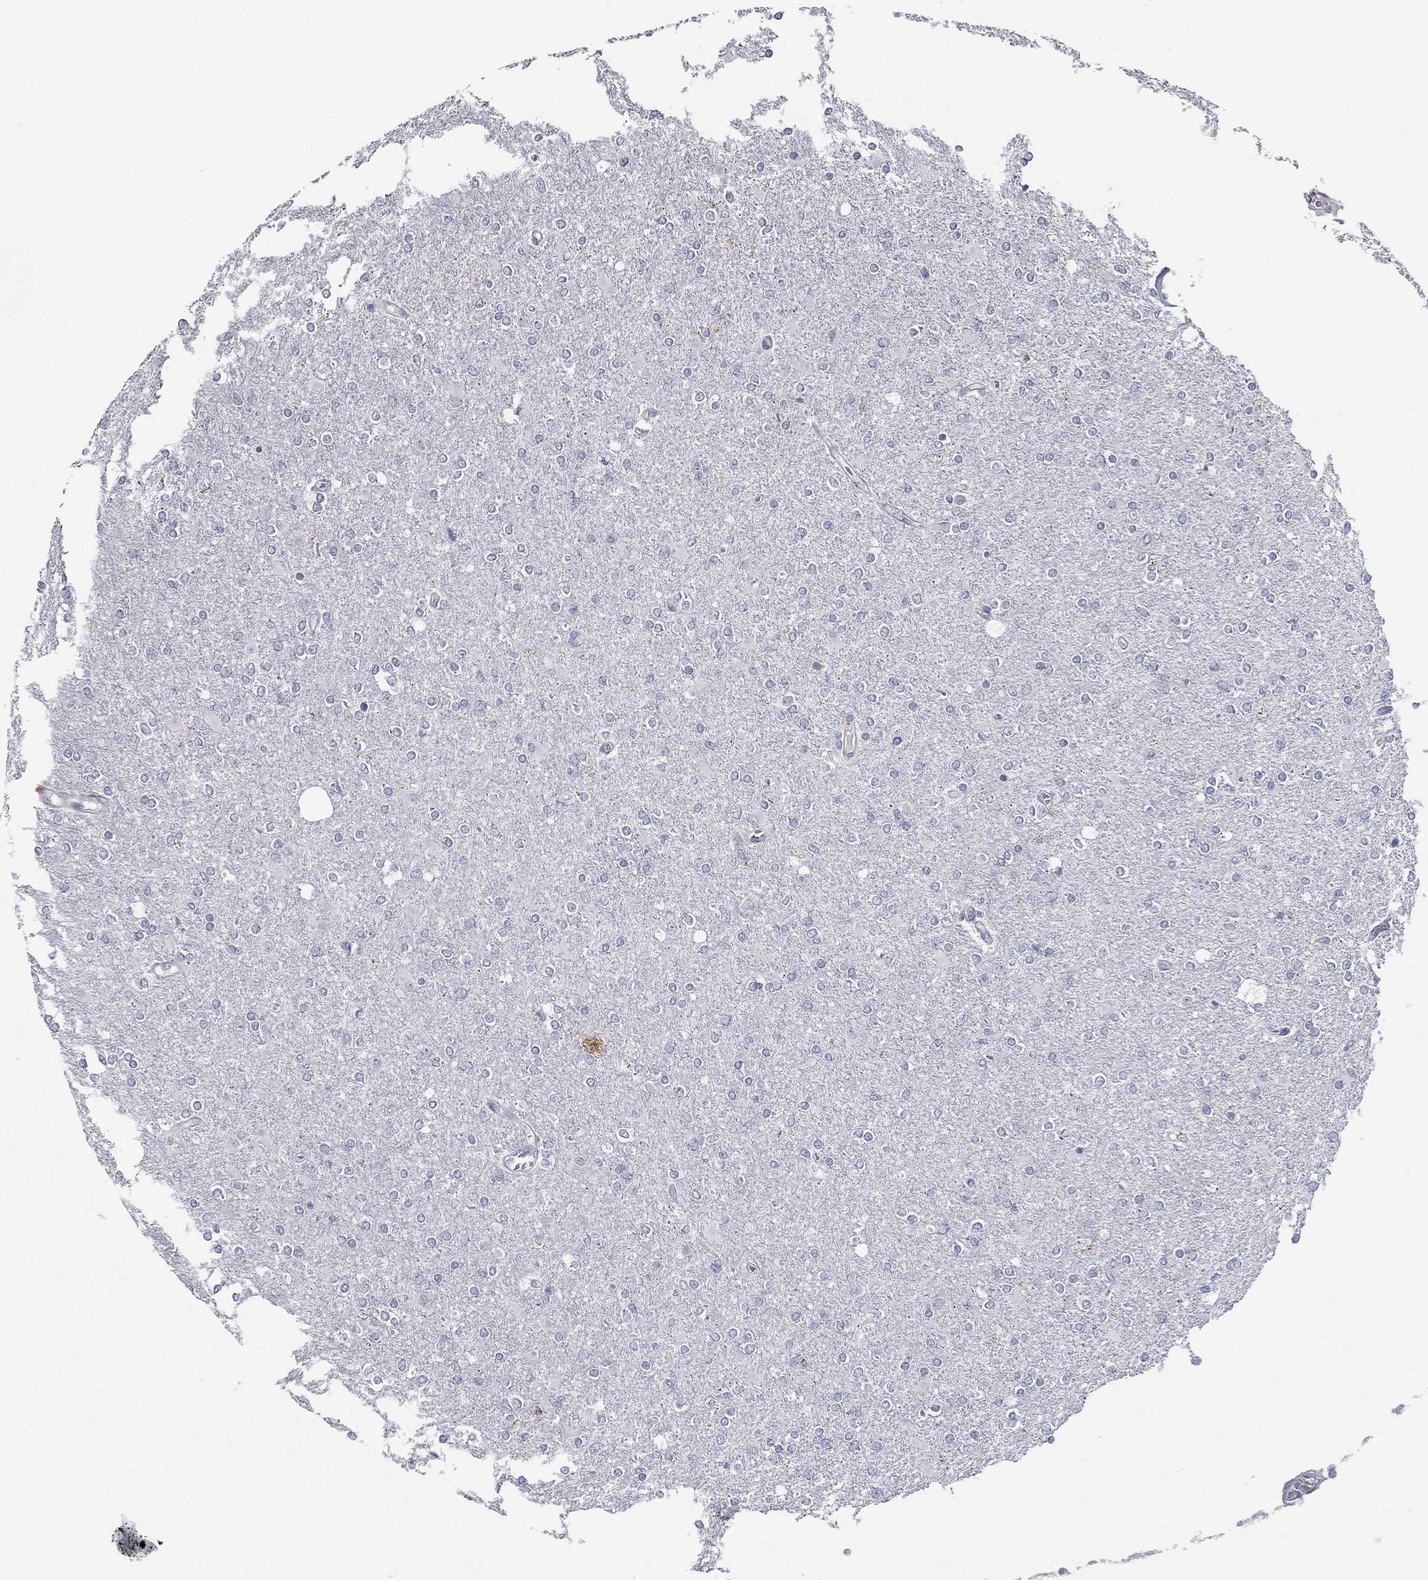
{"staining": {"intensity": "negative", "quantity": "none", "location": "none"}, "tissue": "glioma", "cell_type": "Tumor cells", "image_type": "cancer", "snomed": [{"axis": "morphology", "description": "Glioma, malignant, High grade"}, {"axis": "topography", "description": "Cerebral cortex"}], "caption": "High power microscopy photomicrograph of an immunohistochemistry histopathology image of glioma, revealing no significant positivity in tumor cells.", "gene": "EVI2B", "patient": {"sex": "male", "age": 70}}